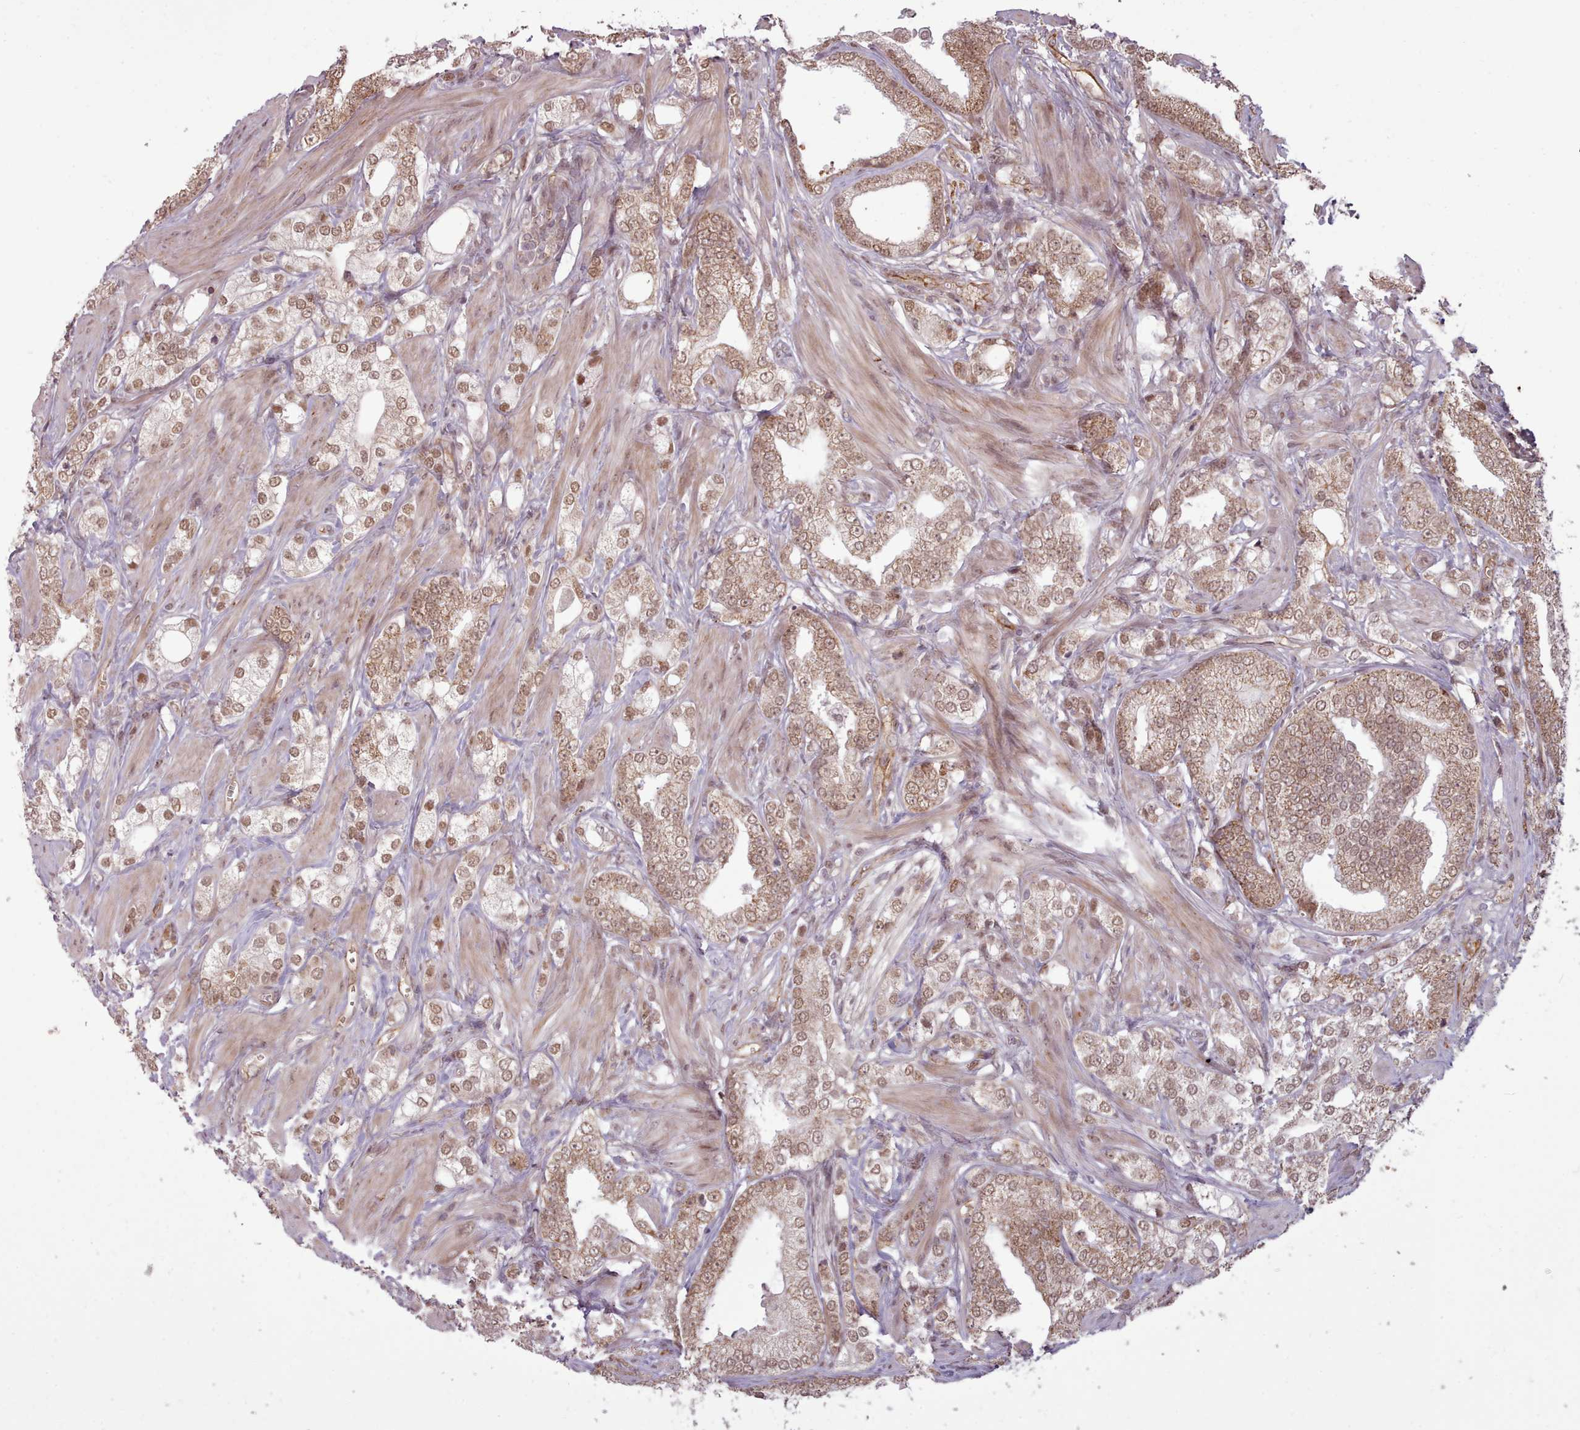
{"staining": {"intensity": "moderate", "quantity": ">75%", "location": "nuclear"}, "tissue": "prostate cancer", "cell_type": "Tumor cells", "image_type": "cancer", "snomed": [{"axis": "morphology", "description": "Adenocarcinoma, High grade"}, {"axis": "topography", "description": "Prostate"}], "caption": "A high-resolution histopathology image shows IHC staining of prostate adenocarcinoma (high-grade), which reveals moderate nuclear staining in approximately >75% of tumor cells.", "gene": "ZMYM4", "patient": {"sex": "male", "age": 50}}